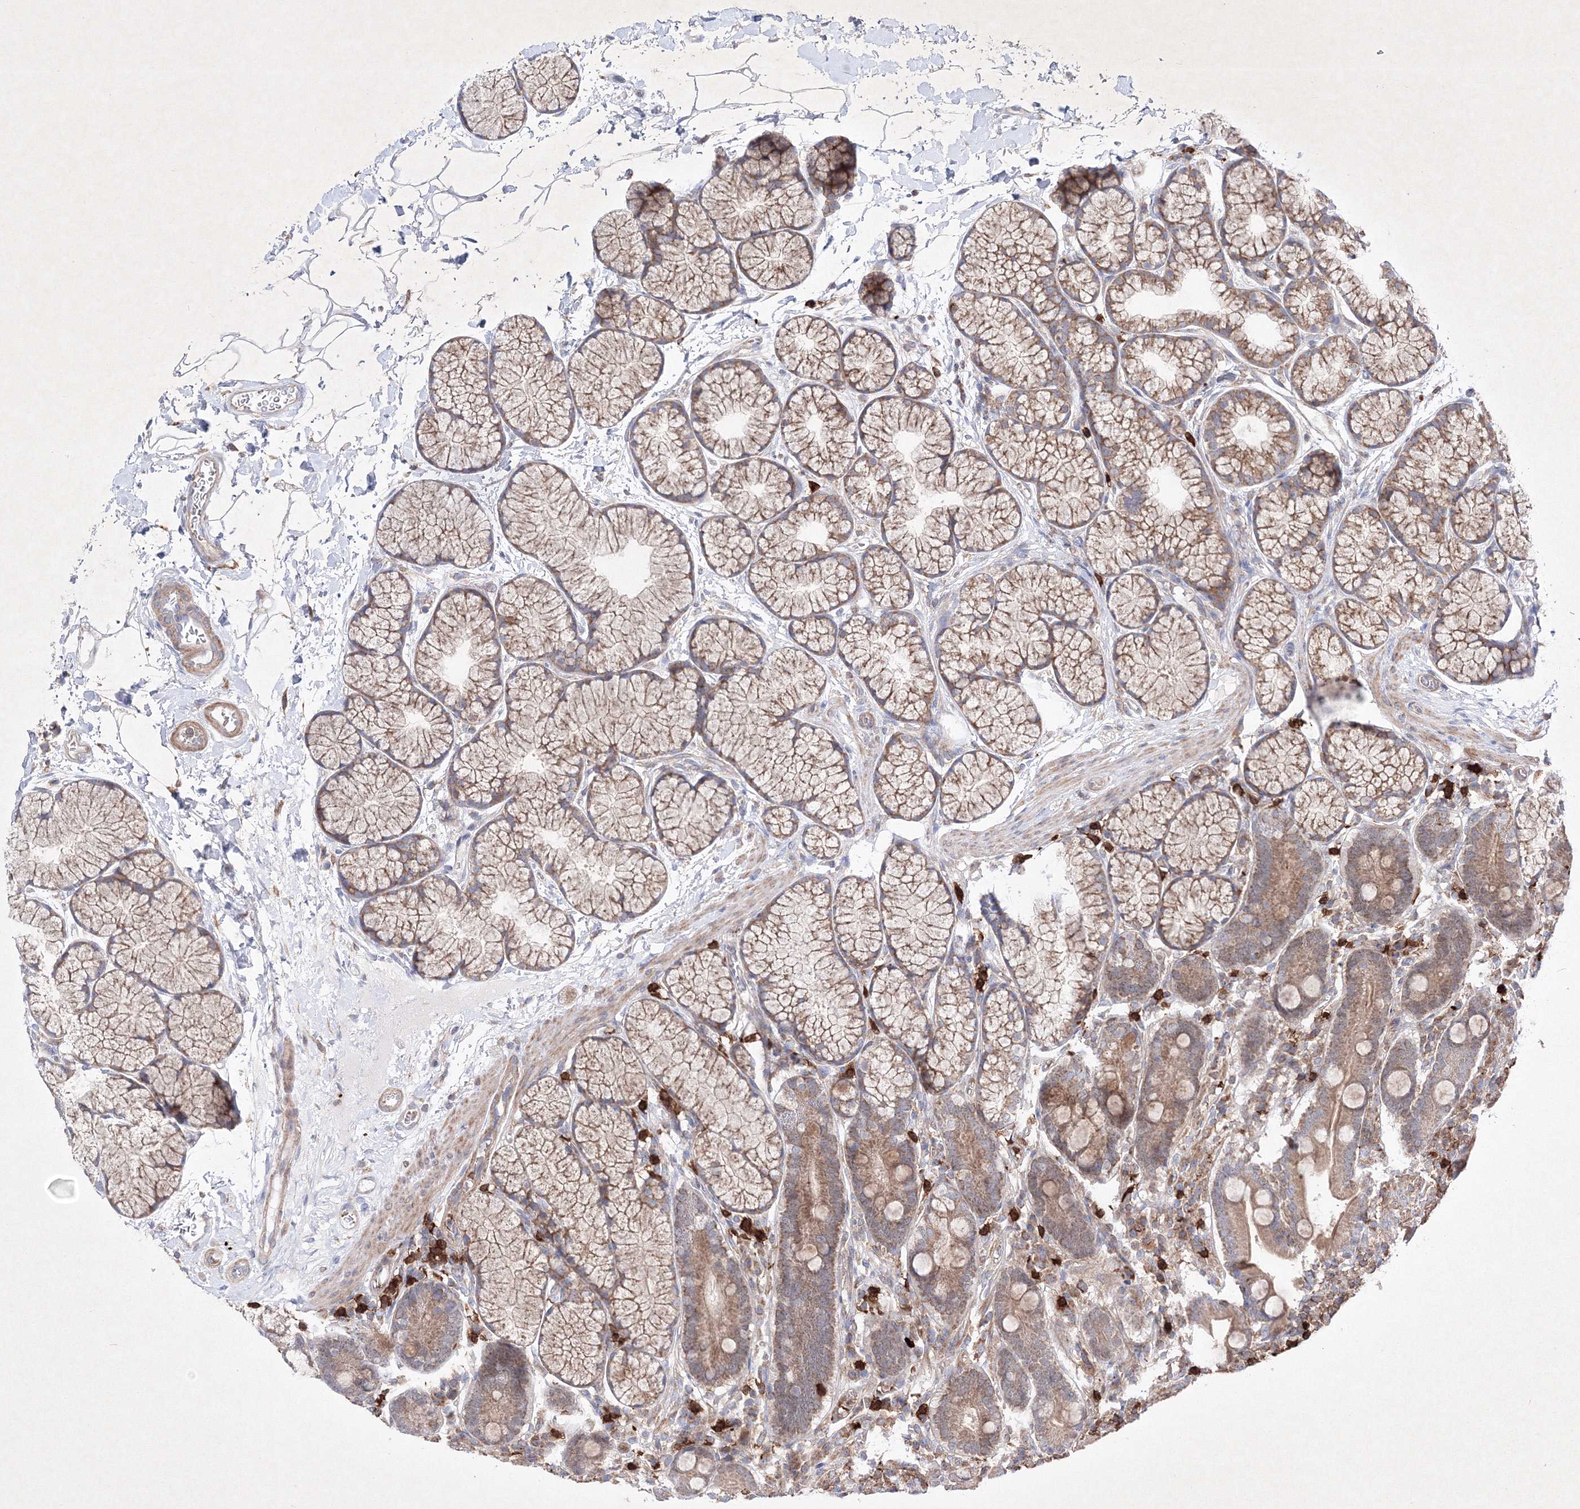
{"staining": {"intensity": "moderate", "quantity": ">75%", "location": "cytoplasmic/membranous"}, "tissue": "duodenum", "cell_type": "Glandular cells", "image_type": "normal", "snomed": [{"axis": "morphology", "description": "Normal tissue, NOS"}, {"axis": "topography", "description": "Duodenum"}], "caption": "About >75% of glandular cells in normal human duodenum display moderate cytoplasmic/membranous protein staining as visualized by brown immunohistochemical staining.", "gene": "OPA1", "patient": {"sex": "male", "age": 35}}